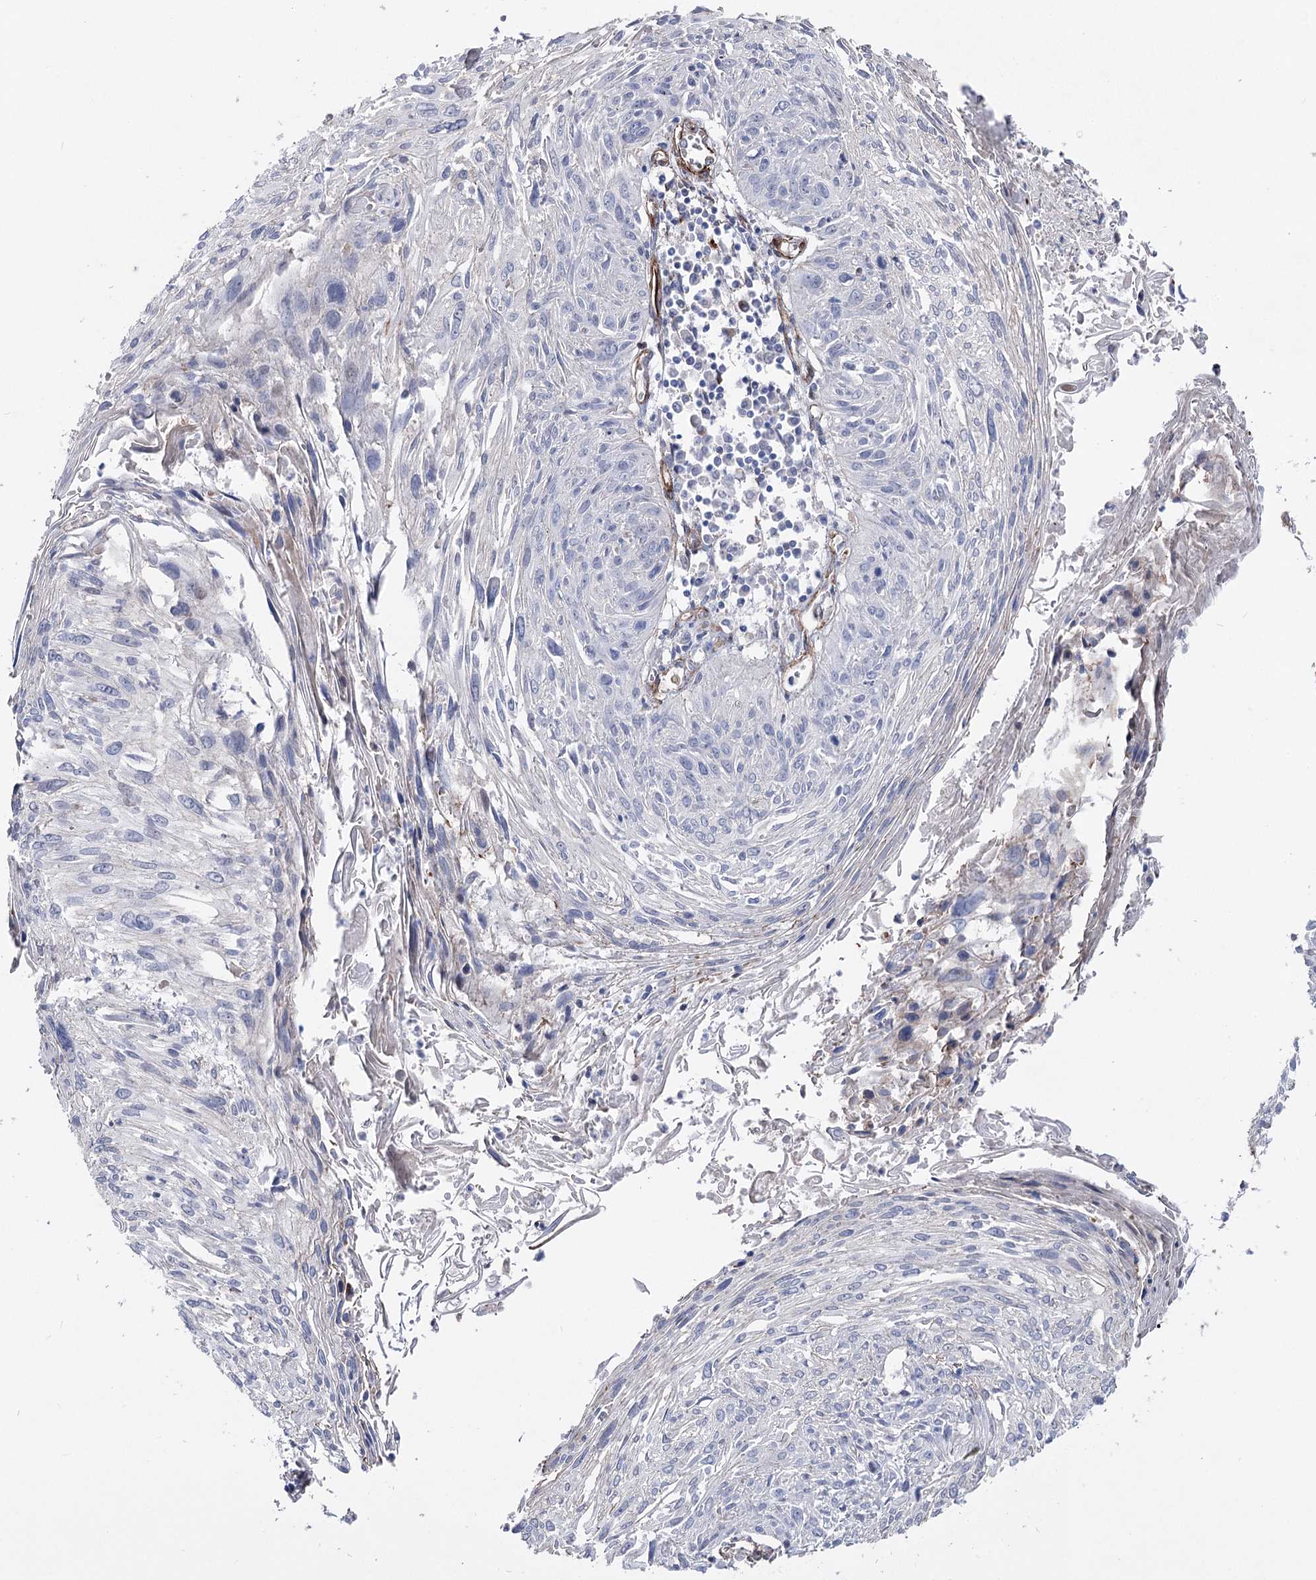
{"staining": {"intensity": "negative", "quantity": "none", "location": "none"}, "tissue": "cervical cancer", "cell_type": "Tumor cells", "image_type": "cancer", "snomed": [{"axis": "morphology", "description": "Squamous cell carcinoma, NOS"}, {"axis": "topography", "description": "Cervix"}], "caption": "Immunohistochemical staining of cervical cancer (squamous cell carcinoma) exhibits no significant expression in tumor cells. The staining was performed using DAB (3,3'-diaminobenzidine) to visualize the protein expression in brown, while the nuclei were stained in blue with hematoxylin (Magnification: 20x).", "gene": "ARHGAP20", "patient": {"sex": "female", "age": 51}}